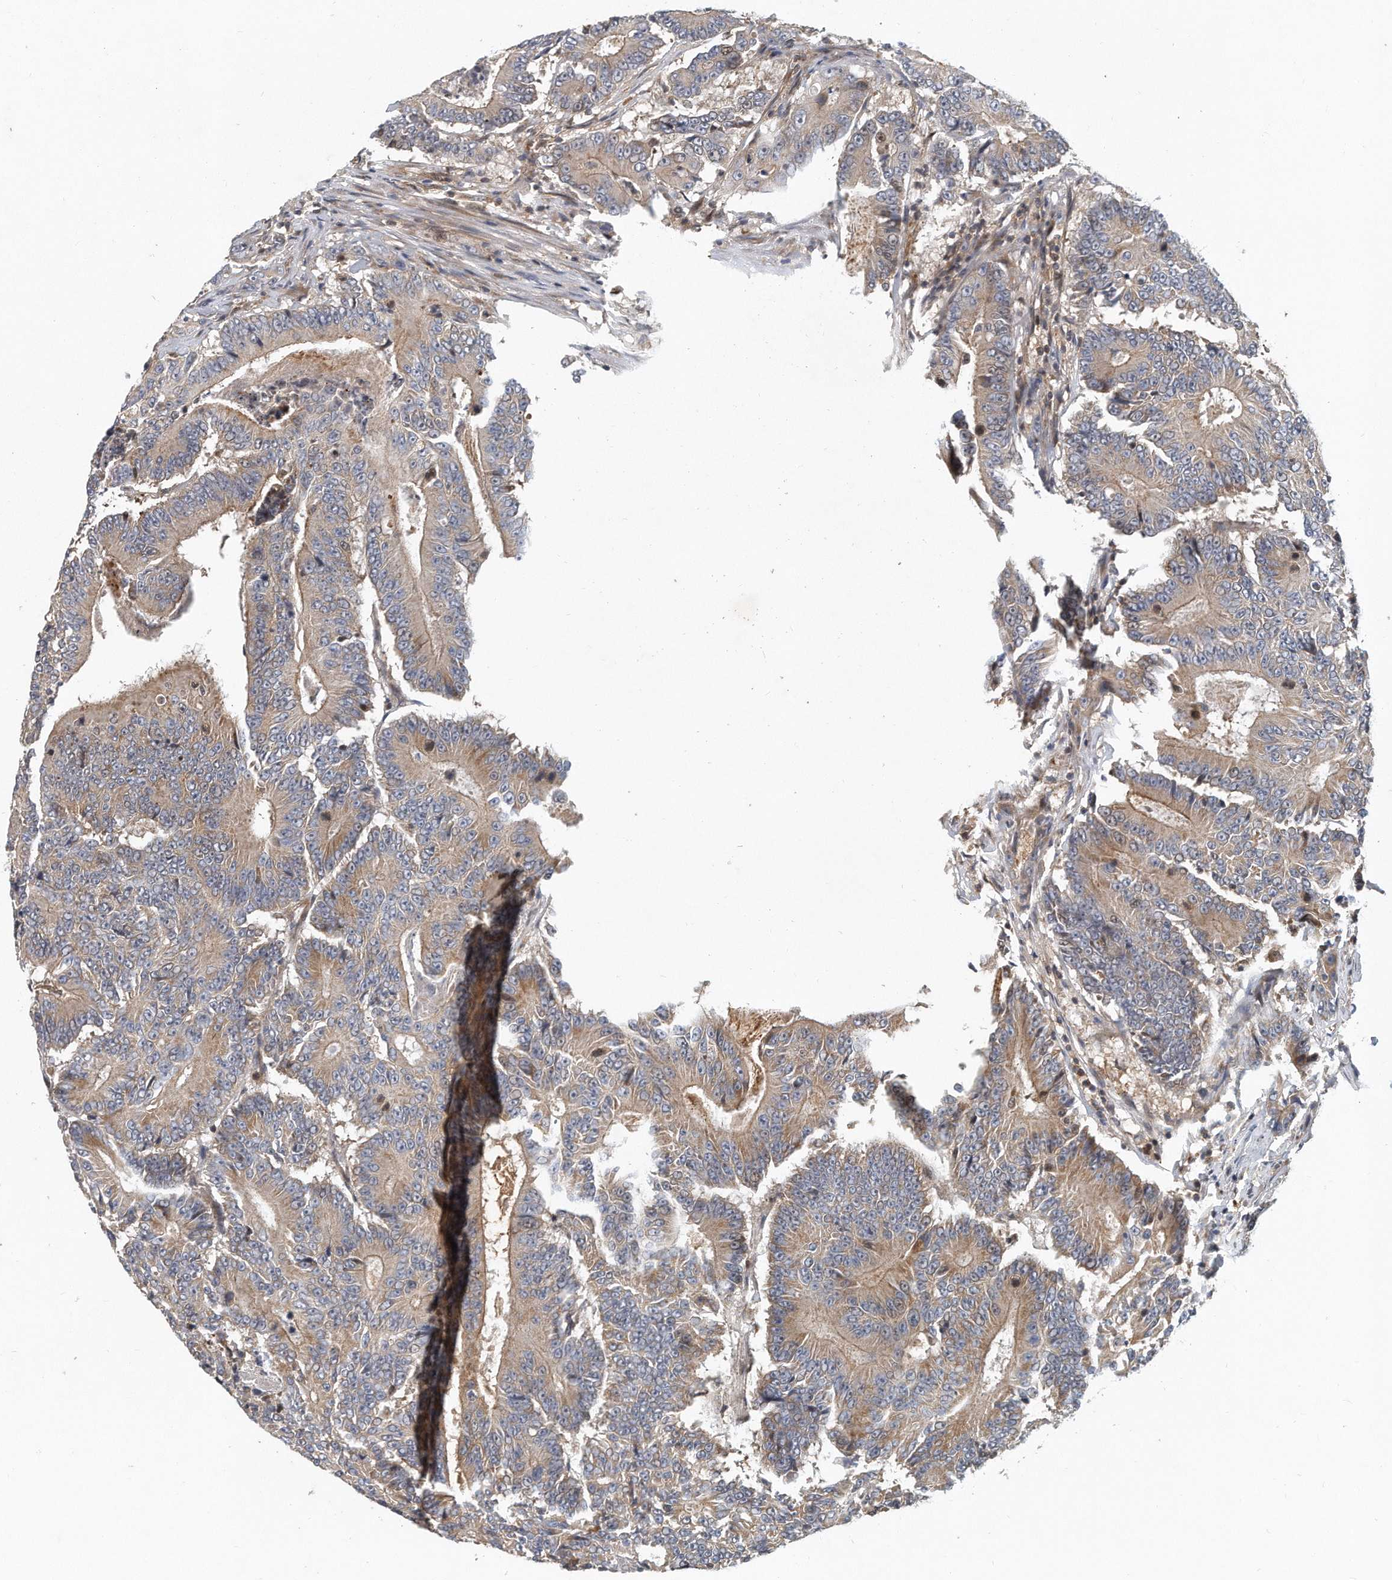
{"staining": {"intensity": "weak", "quantity": ">75%", "location": "cytoplasmic/membranous"}, "tissue": "colorectal cancer", "cell_type": "Tumor cells", "image_type": "cancer", "snomed": [{"axis": "morphology", "description": "Adenocarcinoma, NOS"}, {"axis": "topography", "description": "Colon"}], "caption": "DAB immunohistochemical staining of human colorectal adenocarcinoma displays weak cytoplasmic/membranous protein positivity in about >75% of tumor cells.", "gene": "PCDH8", "patient": {"sex": "male", "age": 83}}